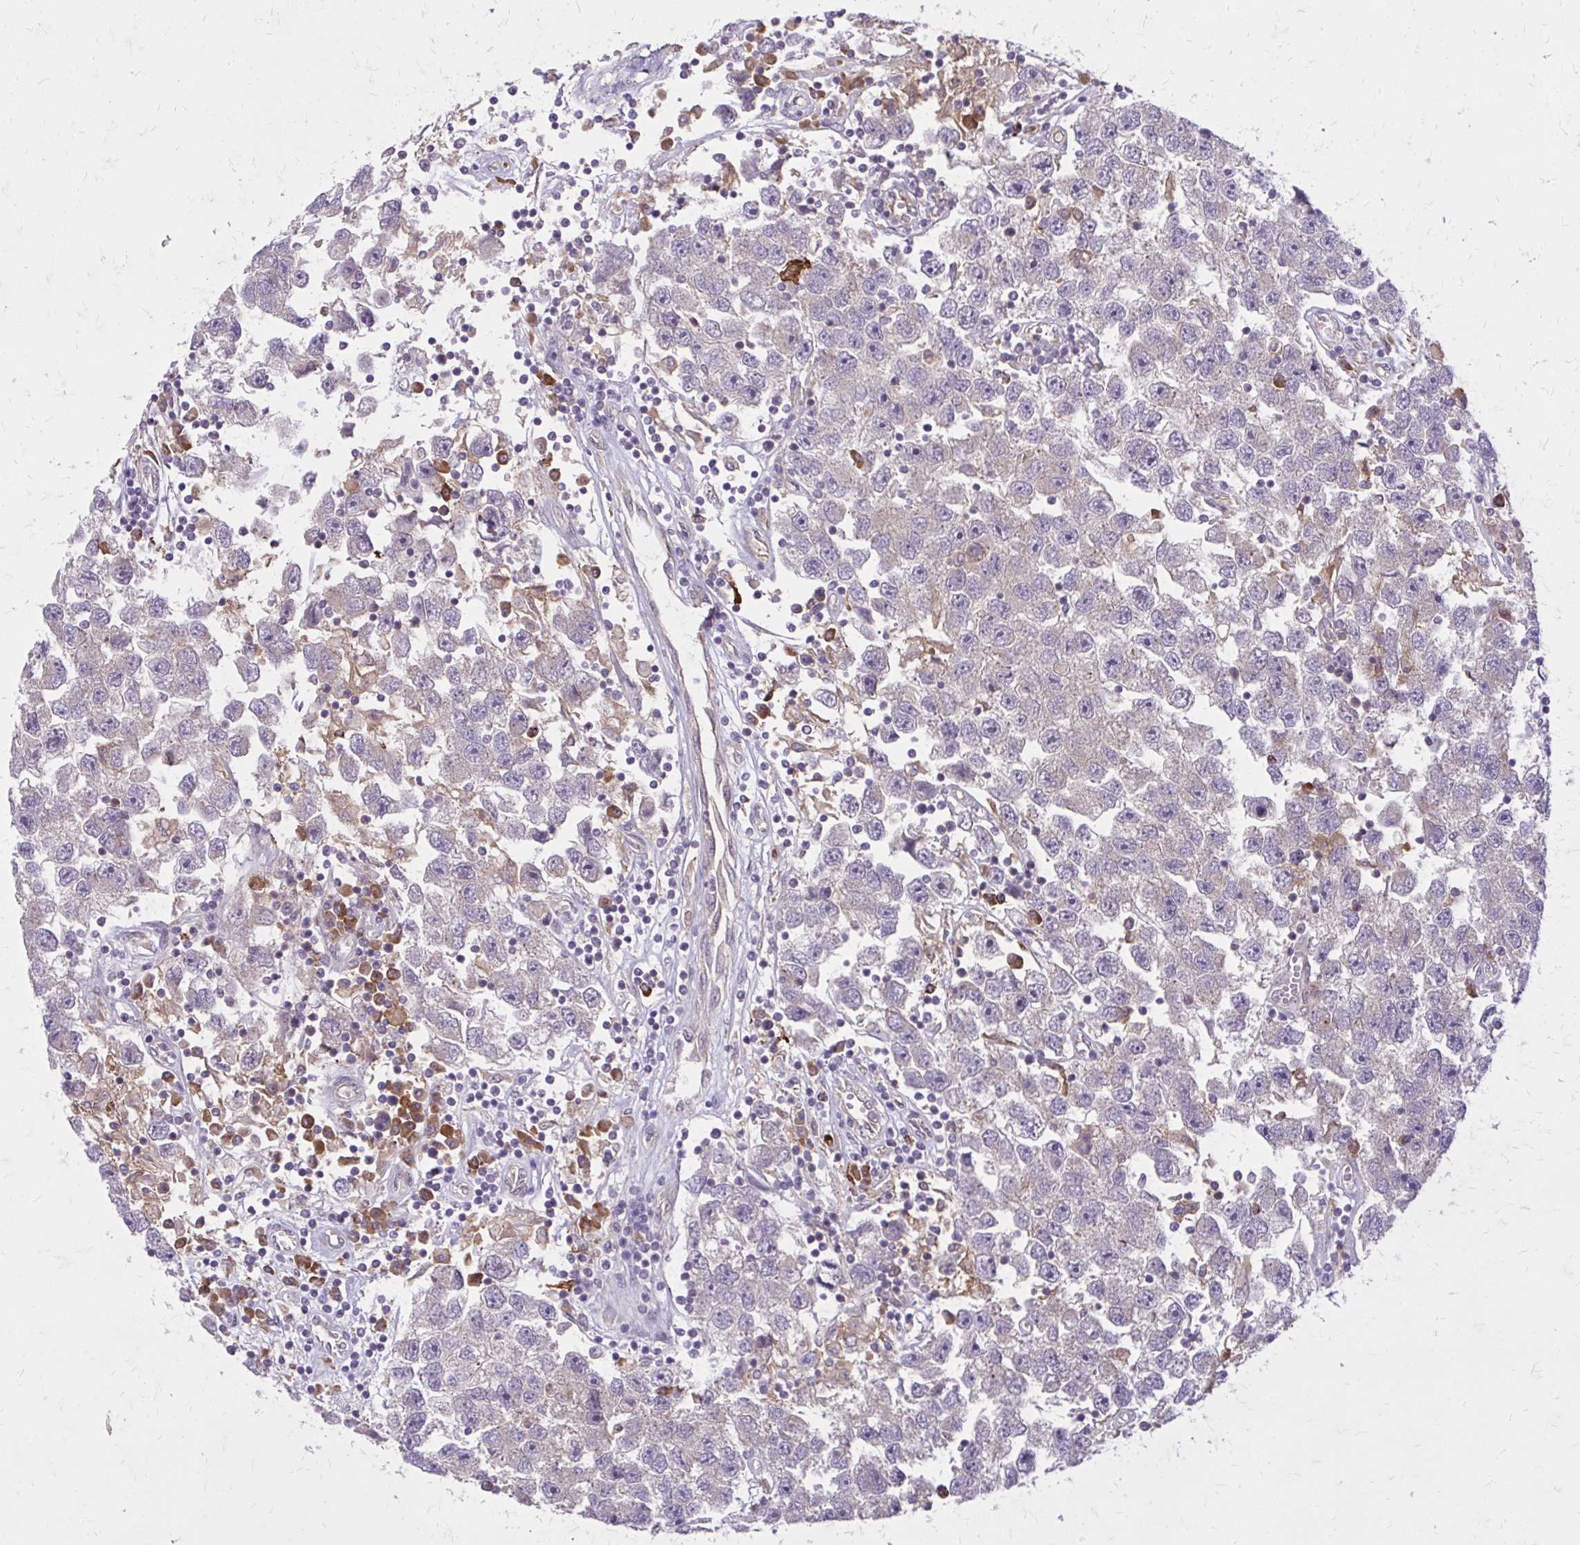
{"staining": {"intensity": "negative", "quantity": "none", "location": "none"}, "tissue": "testis cancer", "cell_type": "Tumor cells", "image_type": "cancer", "snomed": [{"axis": "morphology", "description": "Seminoma, NOS"}, {"axis": "topography", "description": "Testis"}], "caption": "This is an immunohistochemistry (IHC) micrograph of seminoma (testis). There is no positivity in tumor cells.", "gene": "OXNAD1", "patient": {"sex": "male", "age": 26}}